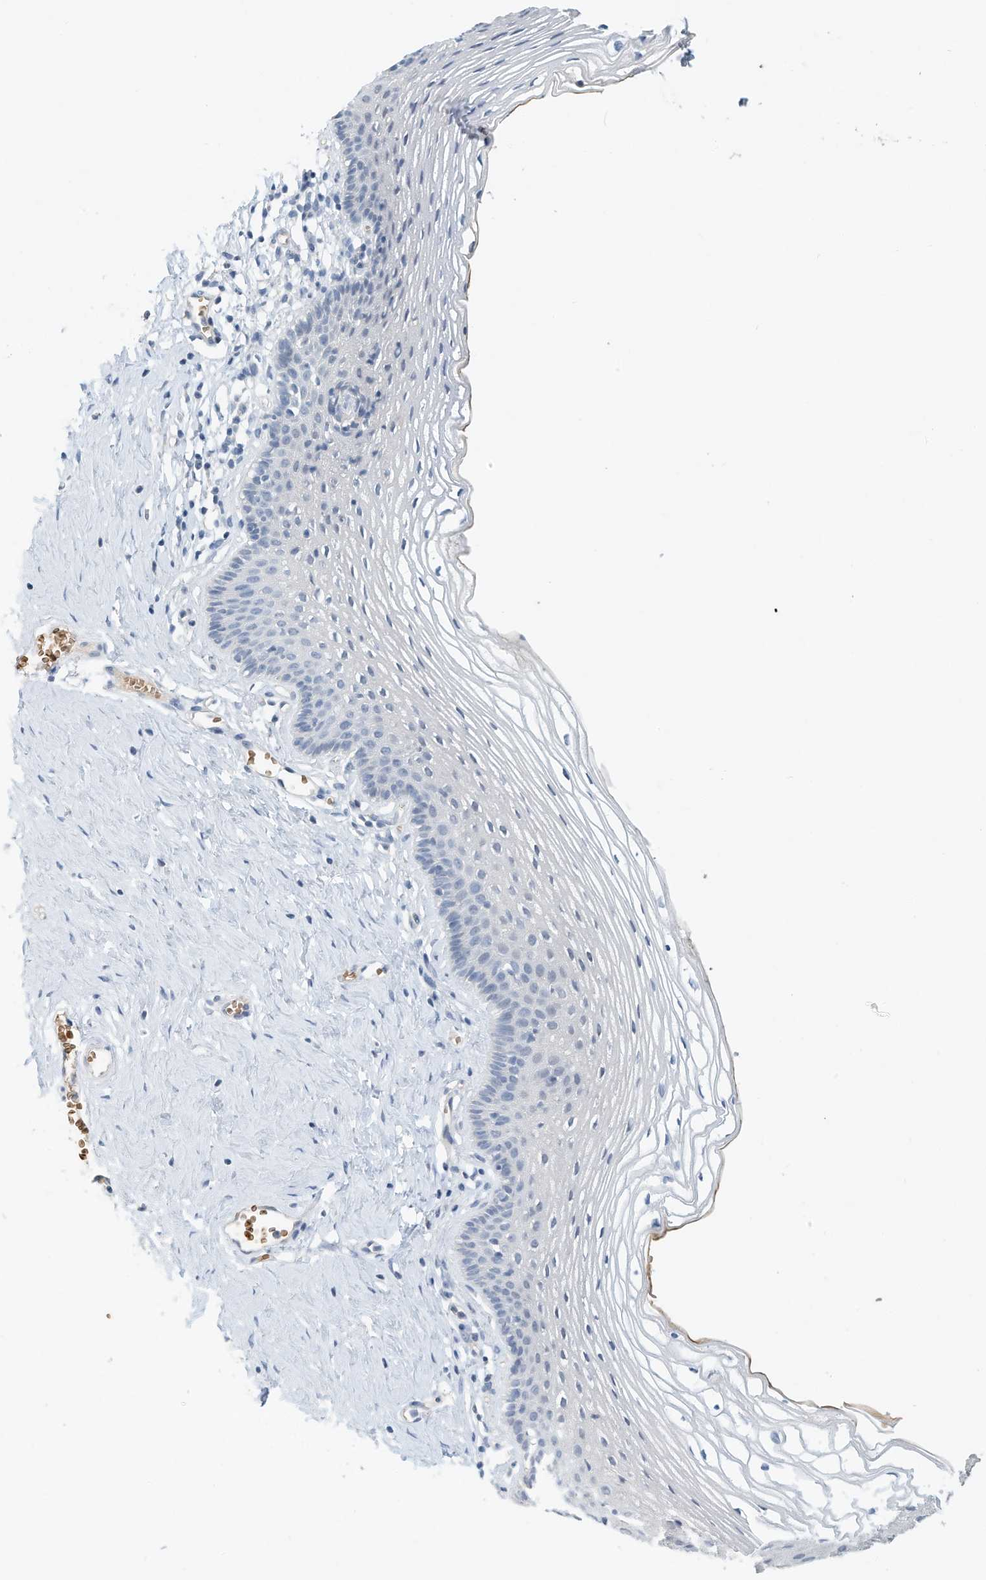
{"staining": {"intensity": "negative", "quantity": "none", "location": "none"}, "tissue": "vagina", "cell_type": "Squamous epithelial cells", "image_type": "normal", "snomed": [{"axis": "morphology", "description": "Normal tissue, NOS"}, {"axis": "topography", "description": "Vagina"}], "caption": "Human vagina stained for a protein using IHC displays no staining in squamous epithelial cells.", "gene": "RCAN3", "patient": {"sex": "female", "age": 32}}